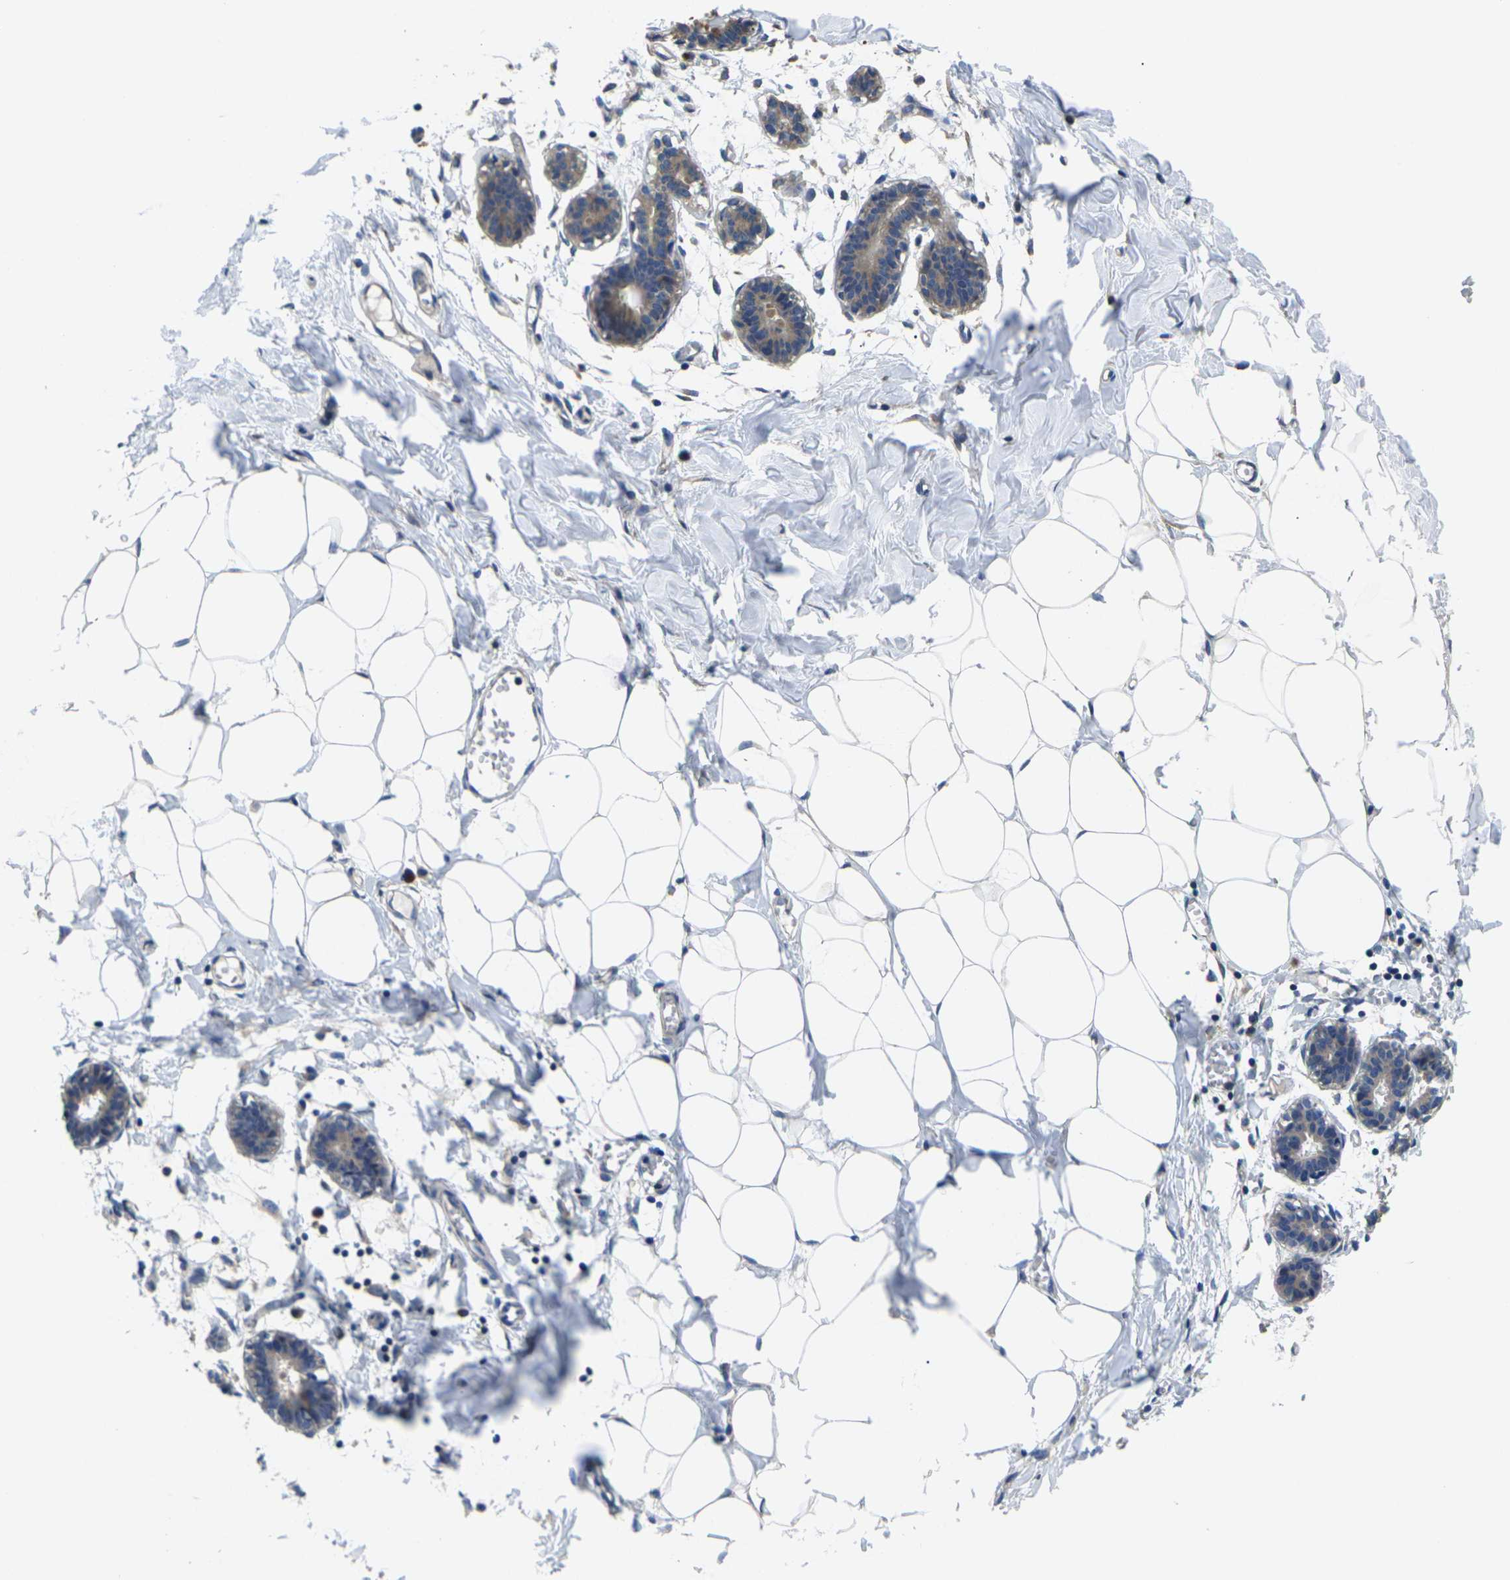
{"staining": {"intensity": "negative", "quantity": "none", "location": "none"}, "tissue": "breast", "cell_type": "Adipocytes", "image_type": "normal", "snomed": [{"axis": "morphology", "description": "Normal tissue, NOS"}, {"axis": "topography", "description": "Breast"}], "caption": "High power microscopy histopathology image of an immunohistochemistry photomicrograph of normal breast, revealing no significant staining in adipocytes. The staining is performed using DAB (3,3'-diaminobenzidine) brown chromogen with nuclei counter-stained in using hematoxylin.", "gene": "TMCC2", "patient": {"sex": "female", "age": 27}}